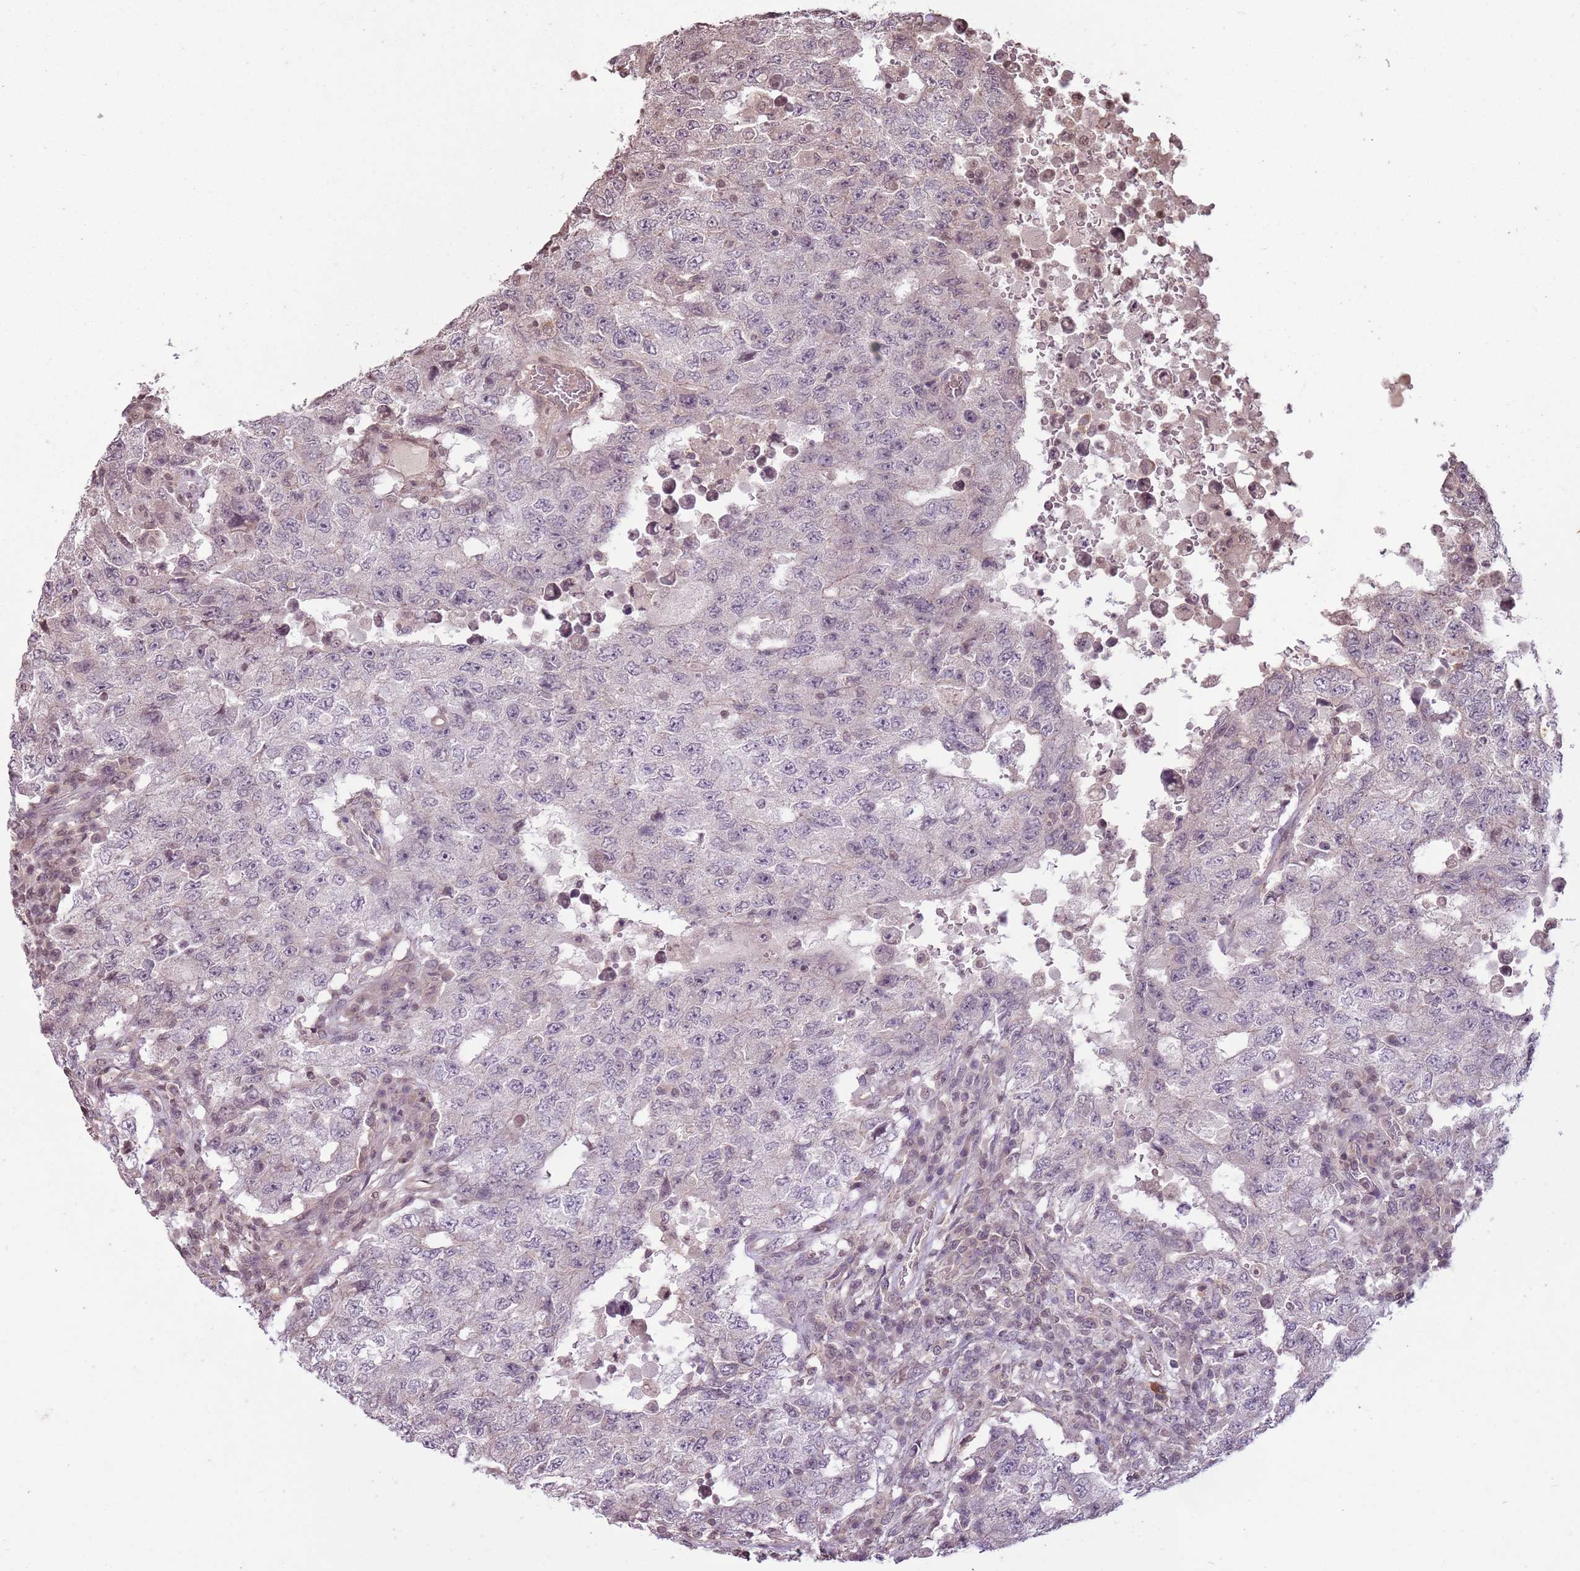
{"staining": {"intensity": "negative", "quantity": "none", "location": "none"}, "tissue": "testis cancer", "cell_type": "Tumor cells", "image_type": "cancer", "snomed": [{"axis": "morphology", "description": "Carcinoma, Embryonal, NOS"}, {"axis": "topography", "description": "Testis"}], "caption": "High power microscopy image of an immunohistochemistry (IHC) image of embryonal carcinoma (testis), revealing no significant expression in tumor cells.", "gene": "CAPN9", "patient": {"sex": "male", "age": 26}}